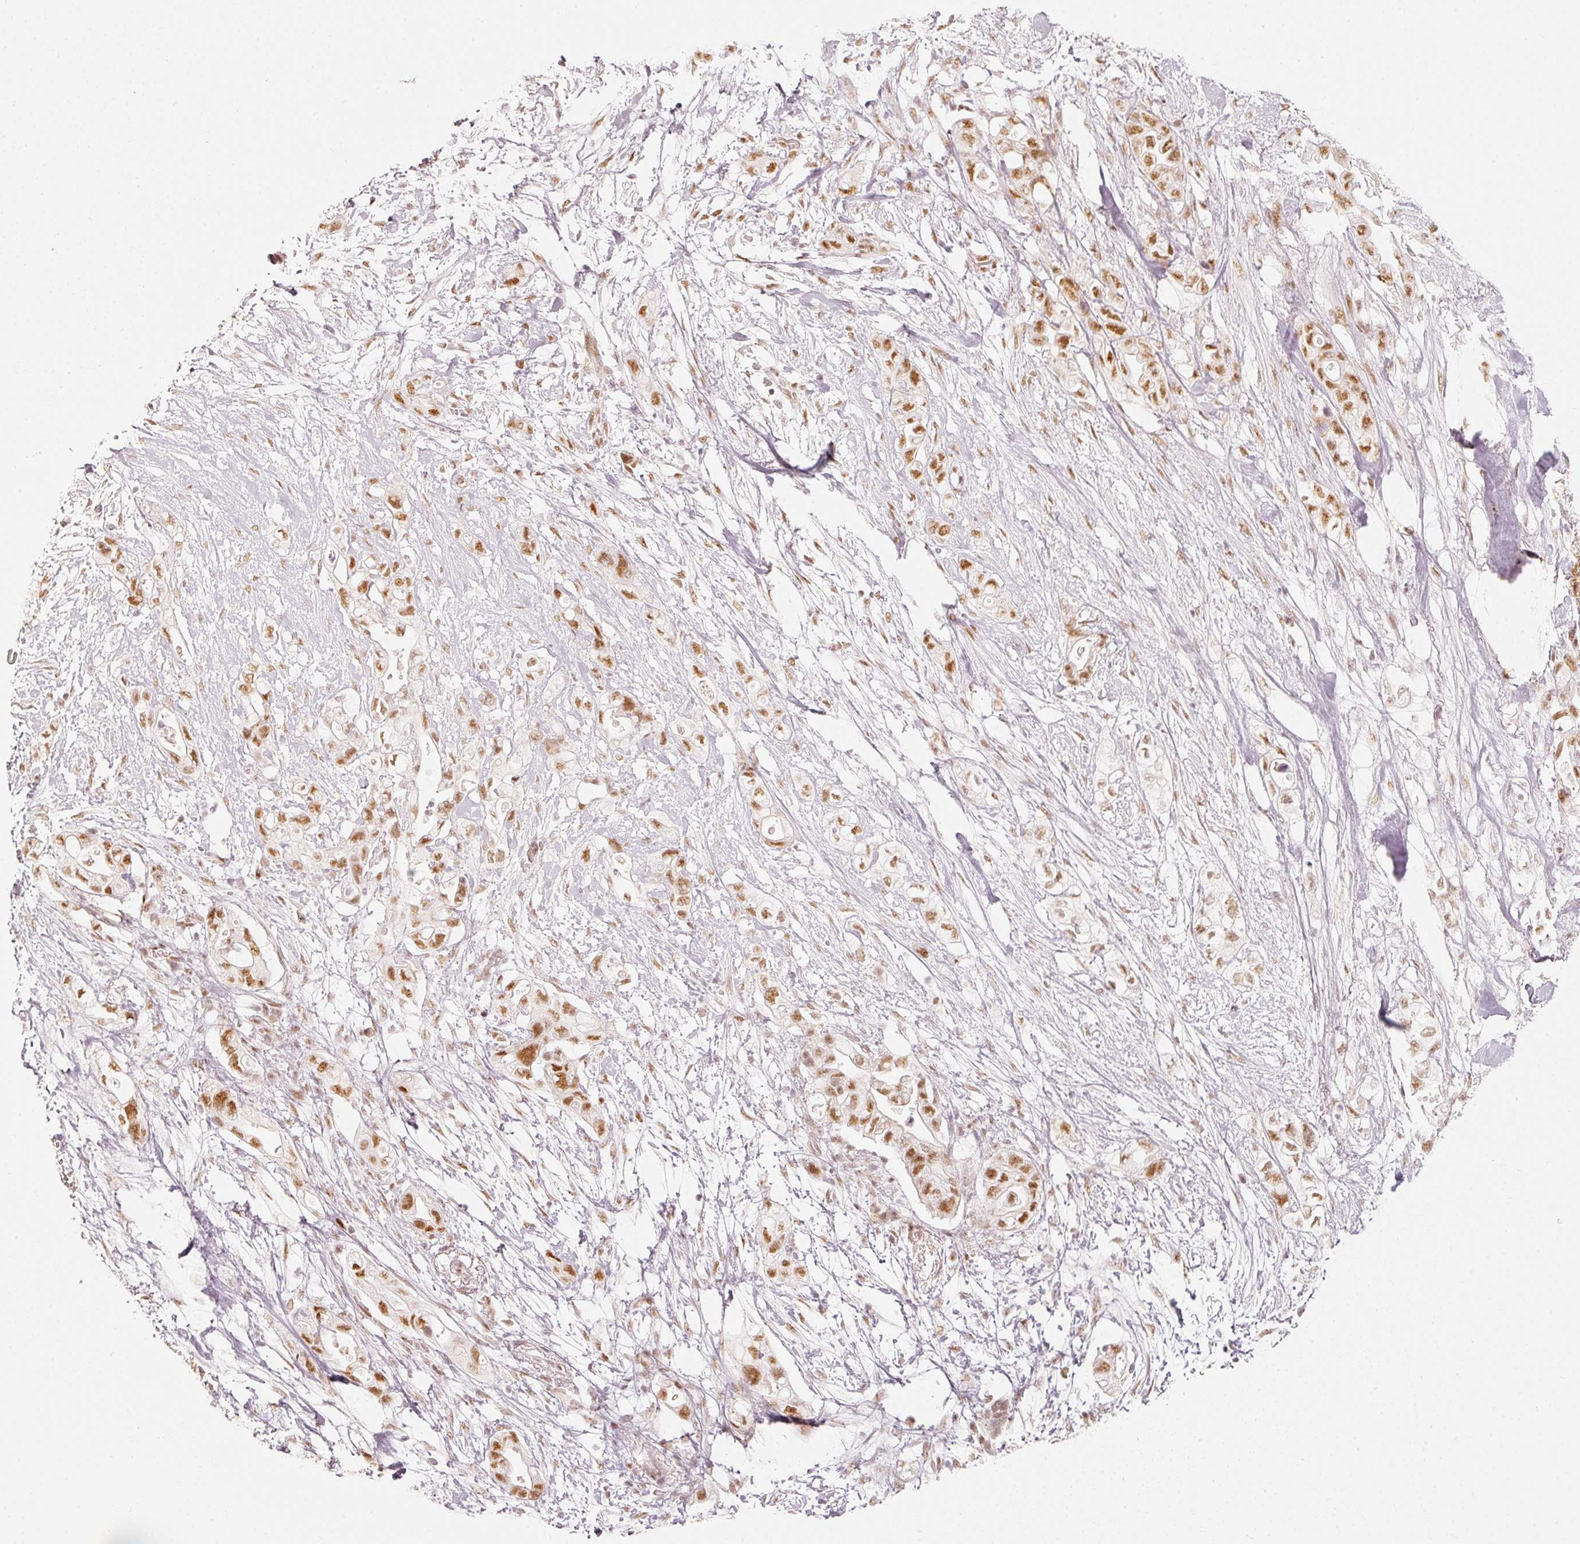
{"staining": {"intensity": "moderate", "quantity": ">75%", "location": "nuclear"}, "tissue": "pancreatic cancer", "cell_type": "Tumor cells", "image_type": "cancer", "snomed": [{"axis": "morphology", "description": "Adenocarcinoma, NOS"}, {"axis": "topography", "description": "Pancreas"}], "caption": "A brown stain highlights moderate nuclear staining of a protein in human pancreatic cancer tumor cells. Immunohistochemistry stains the protein of interest in brown and the nuclei are stained blue.", "gene": "PPP1R10", "patient": {"sex": "female", "age": 72}}